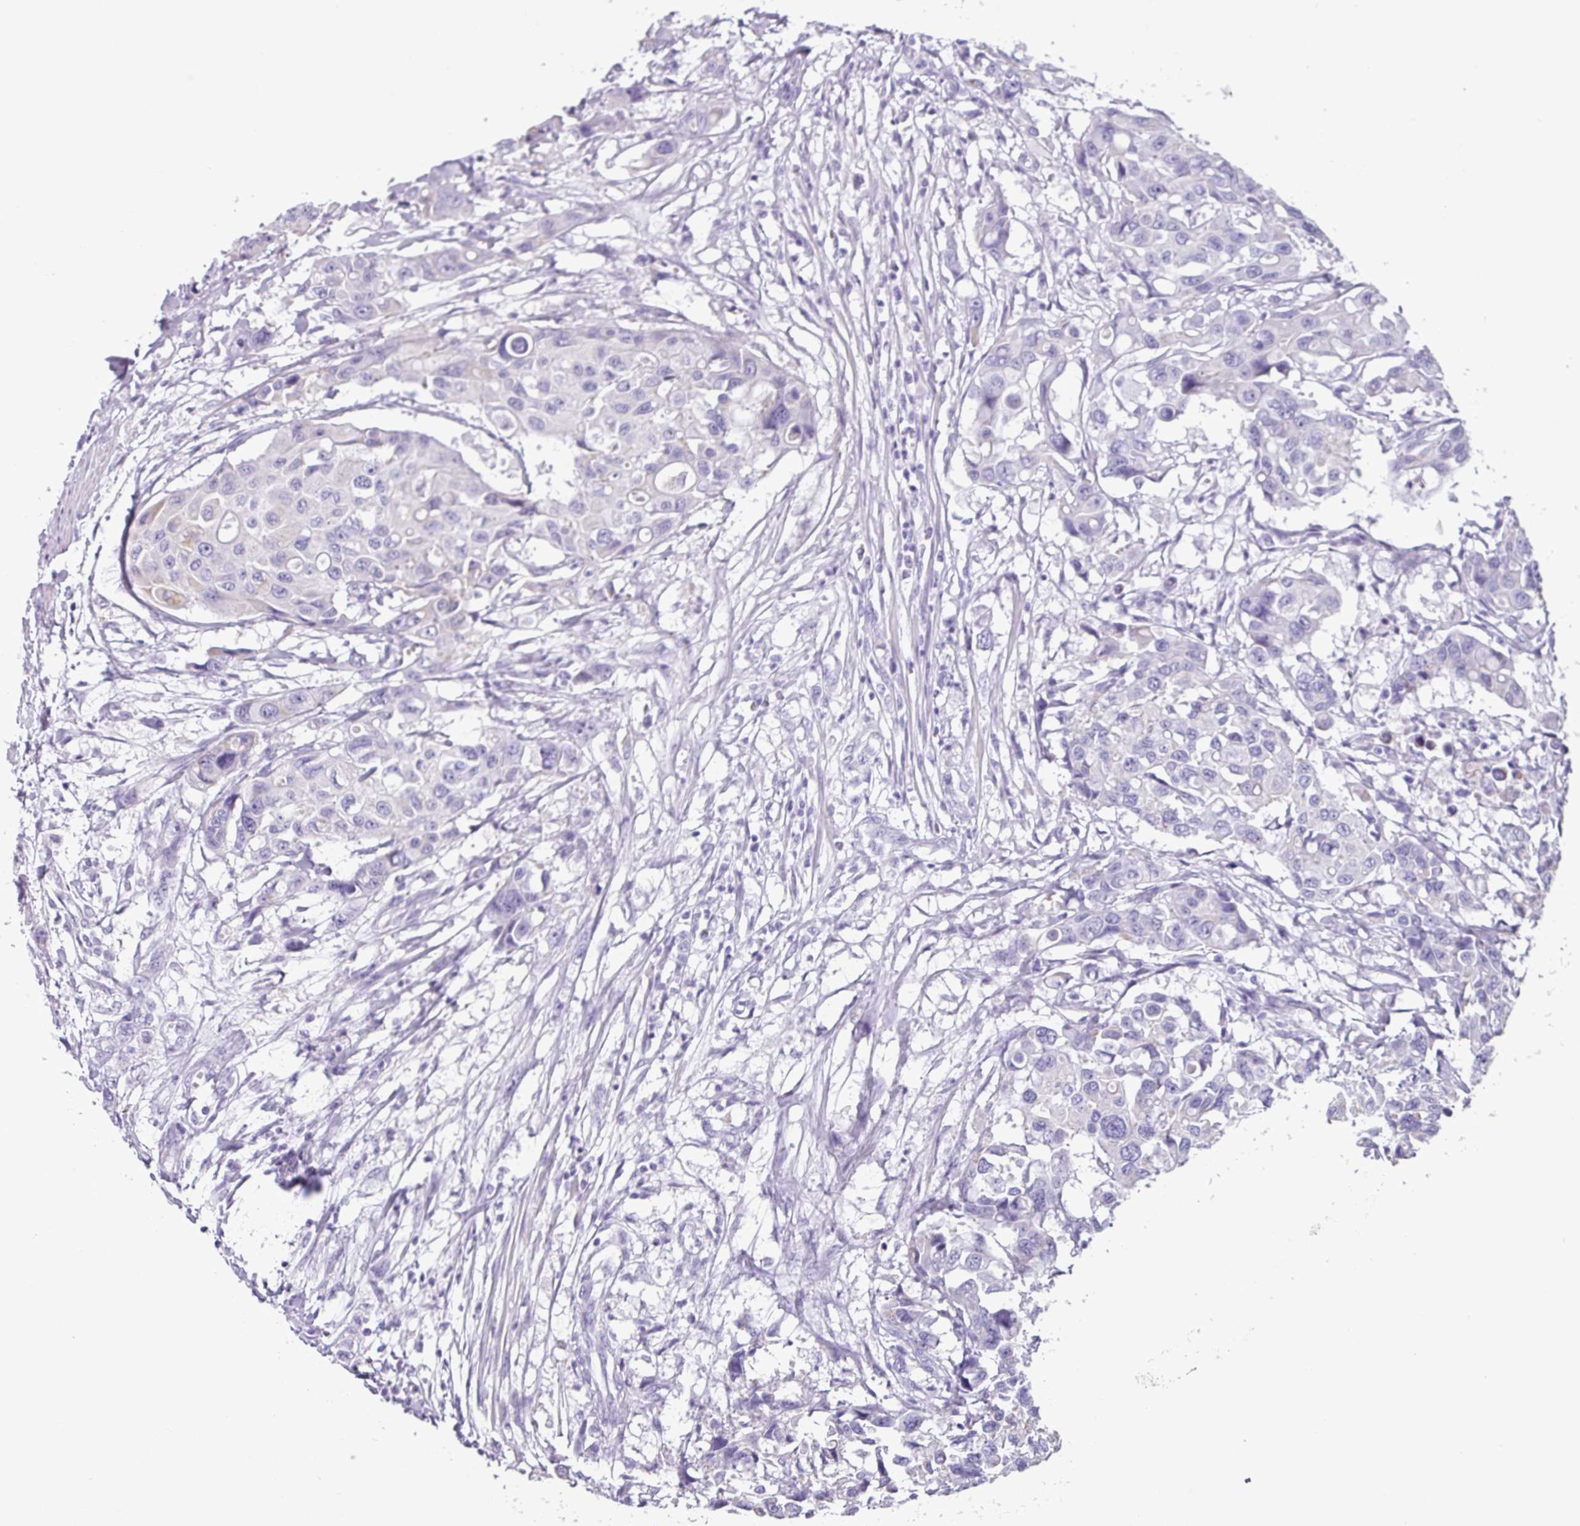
{"staining": {"intensity": "negative", "quantity": "none", "location": "none"}, "tissue": "colorectal cancer", "cell_type": "Tumor cells", "image_type": "cancer", "snomed": [{"axis": "morphology", "description": "Adenocarcinoma, NOS"}, {"axis": "topography", "description": "Colon"}], "caption": "Immunohistochemistry photomicrograph of human adenocarcinoma (colorectal) stained for a protein (brown), which exhibits no expression in tumor cells.", "gene": "VCY1B", "patient": {"sex": "male", "age": 77}}